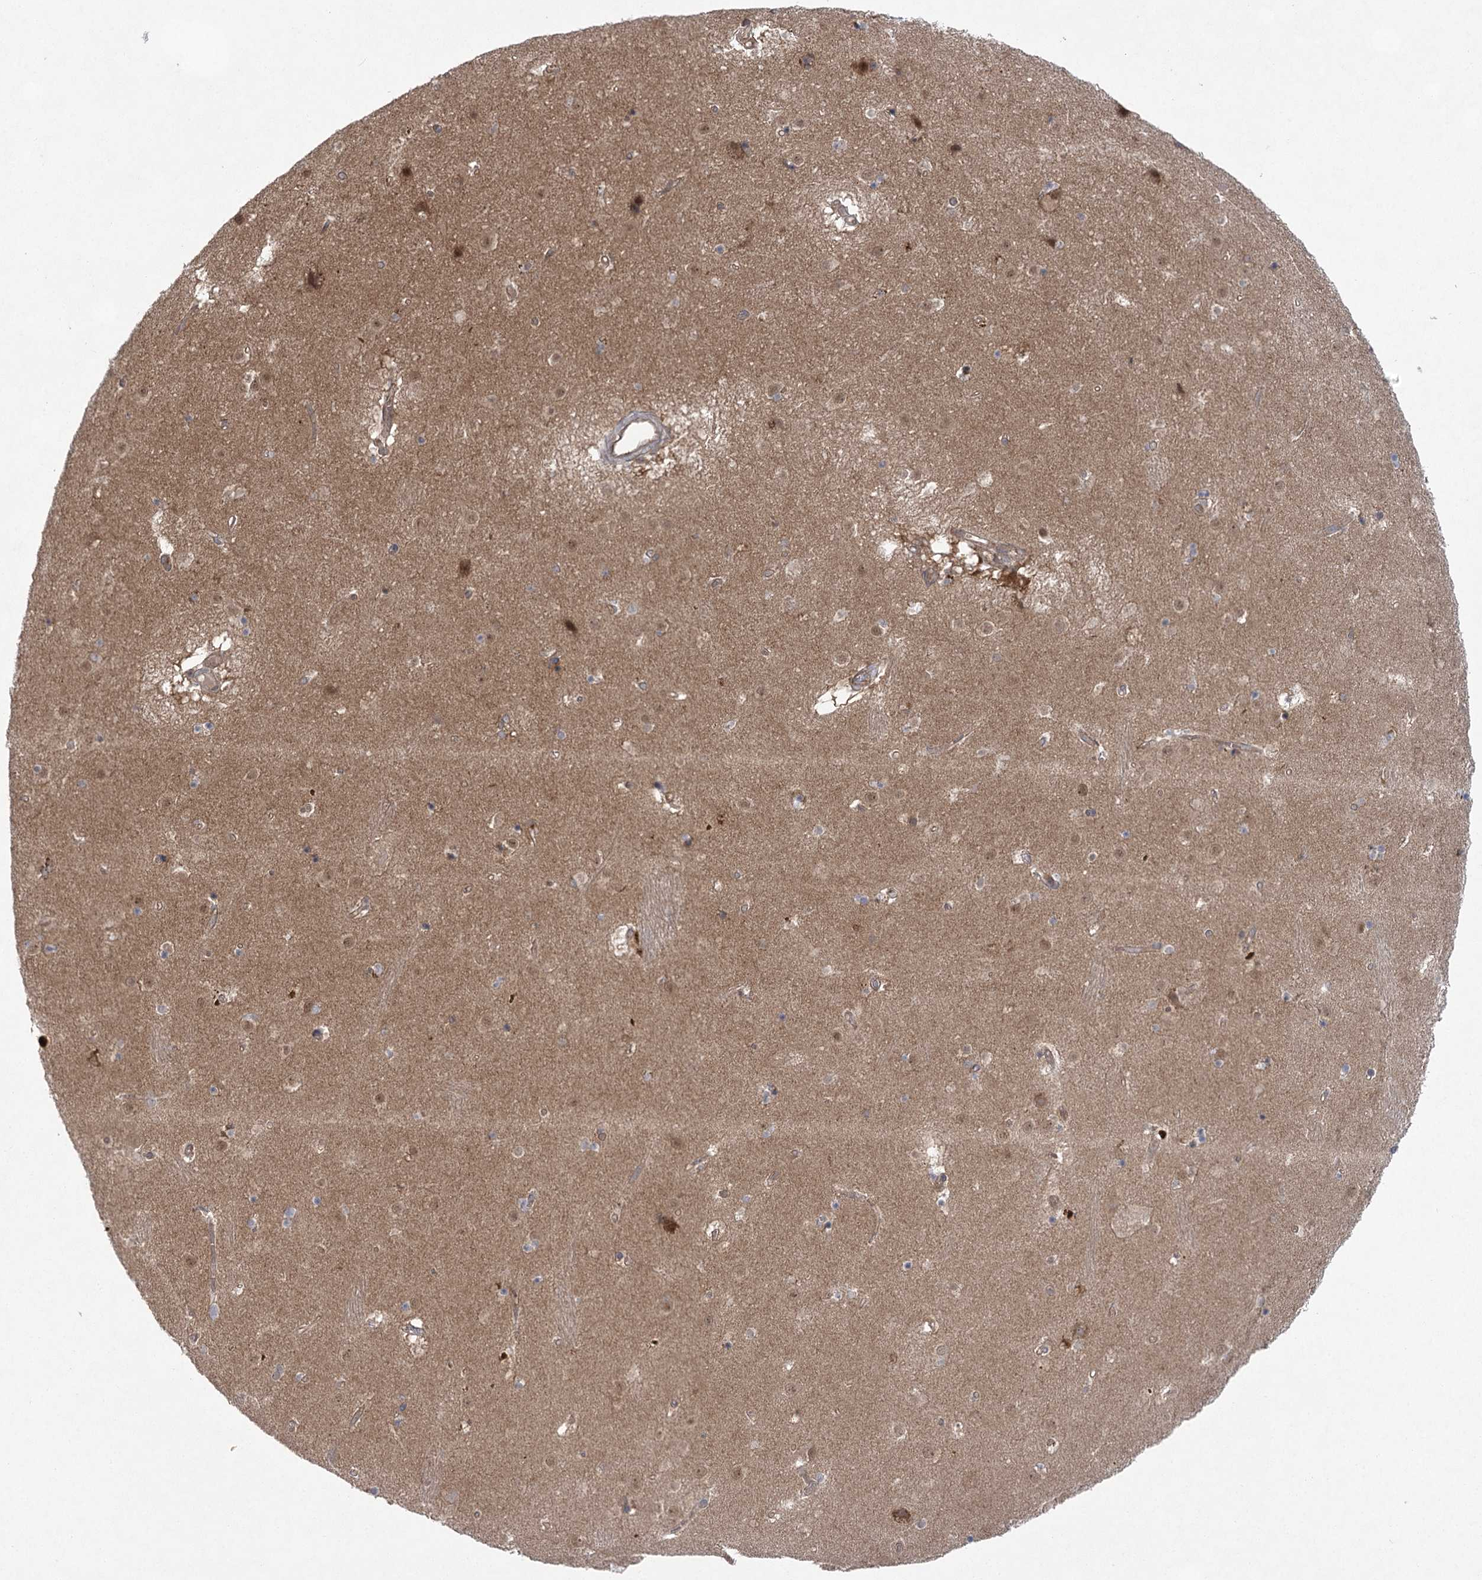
{"staining": {"intensity": "negative", "quantity": "none", "location": "none"}, "tissue": "caudate", "cell_type": "Glial cells", "image_type": "normal", "snomed": [{"axis": "morphology", "description": "Normal tissue, NOS"}, {"axis": "topography", "description": "Lateral ventricle wall"}], "caption": "Immunohistochemistry image of benign caudate stained for a protein (brown), which reveals no staining in glial cells. (DAB (3,3'-diaminobenzidine) IHC visualized using brightfield microscopy, high magnification).", "gene": "EIF3A", "patient": {"sex": "male", "age": 70}}